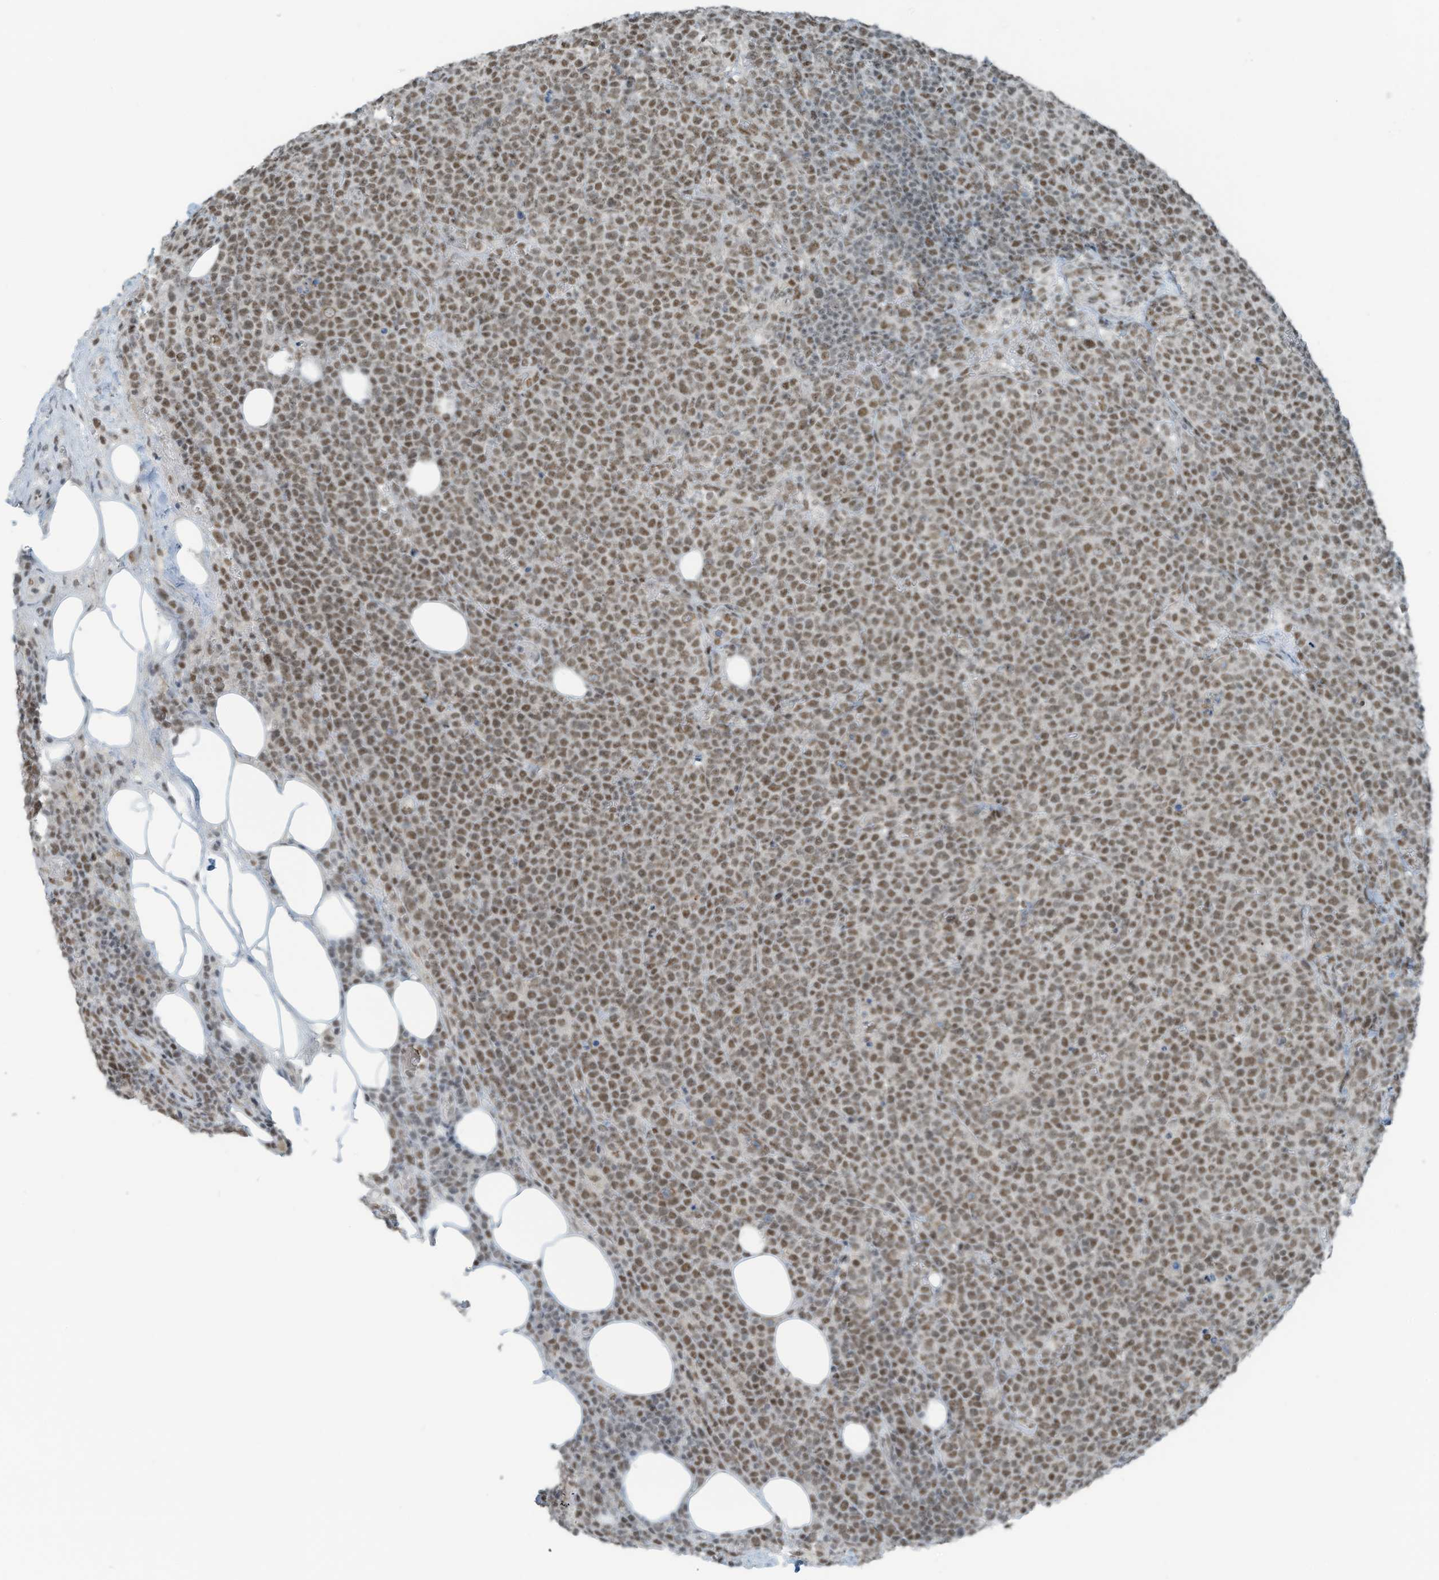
{"staining": {"intensity": "moderate", "quantity": ">75%", "location": "nuclear"}, "tissue": "lymphoma", "cell_type": "Tumor cells", "image_type": "cancer", "snomed": [{"axis": "morphology", "description": "Malignant lymphoma, non-Hodgkin's type, High grade"}, {"axis": "topography", "description": "Lymph node"}], "caption": "Protein expression analysis of high-grade malignant lymphoma, non-Hodgkin's type exhibits moderate nuclear staining in about >75% of tumor cells. (DAB (3,3'-diaminobenzidine) IHC with brightfield microscopy, high magnification).", "gene": "WRNIP1", "patient": {"sex": "male", "age": 61}}